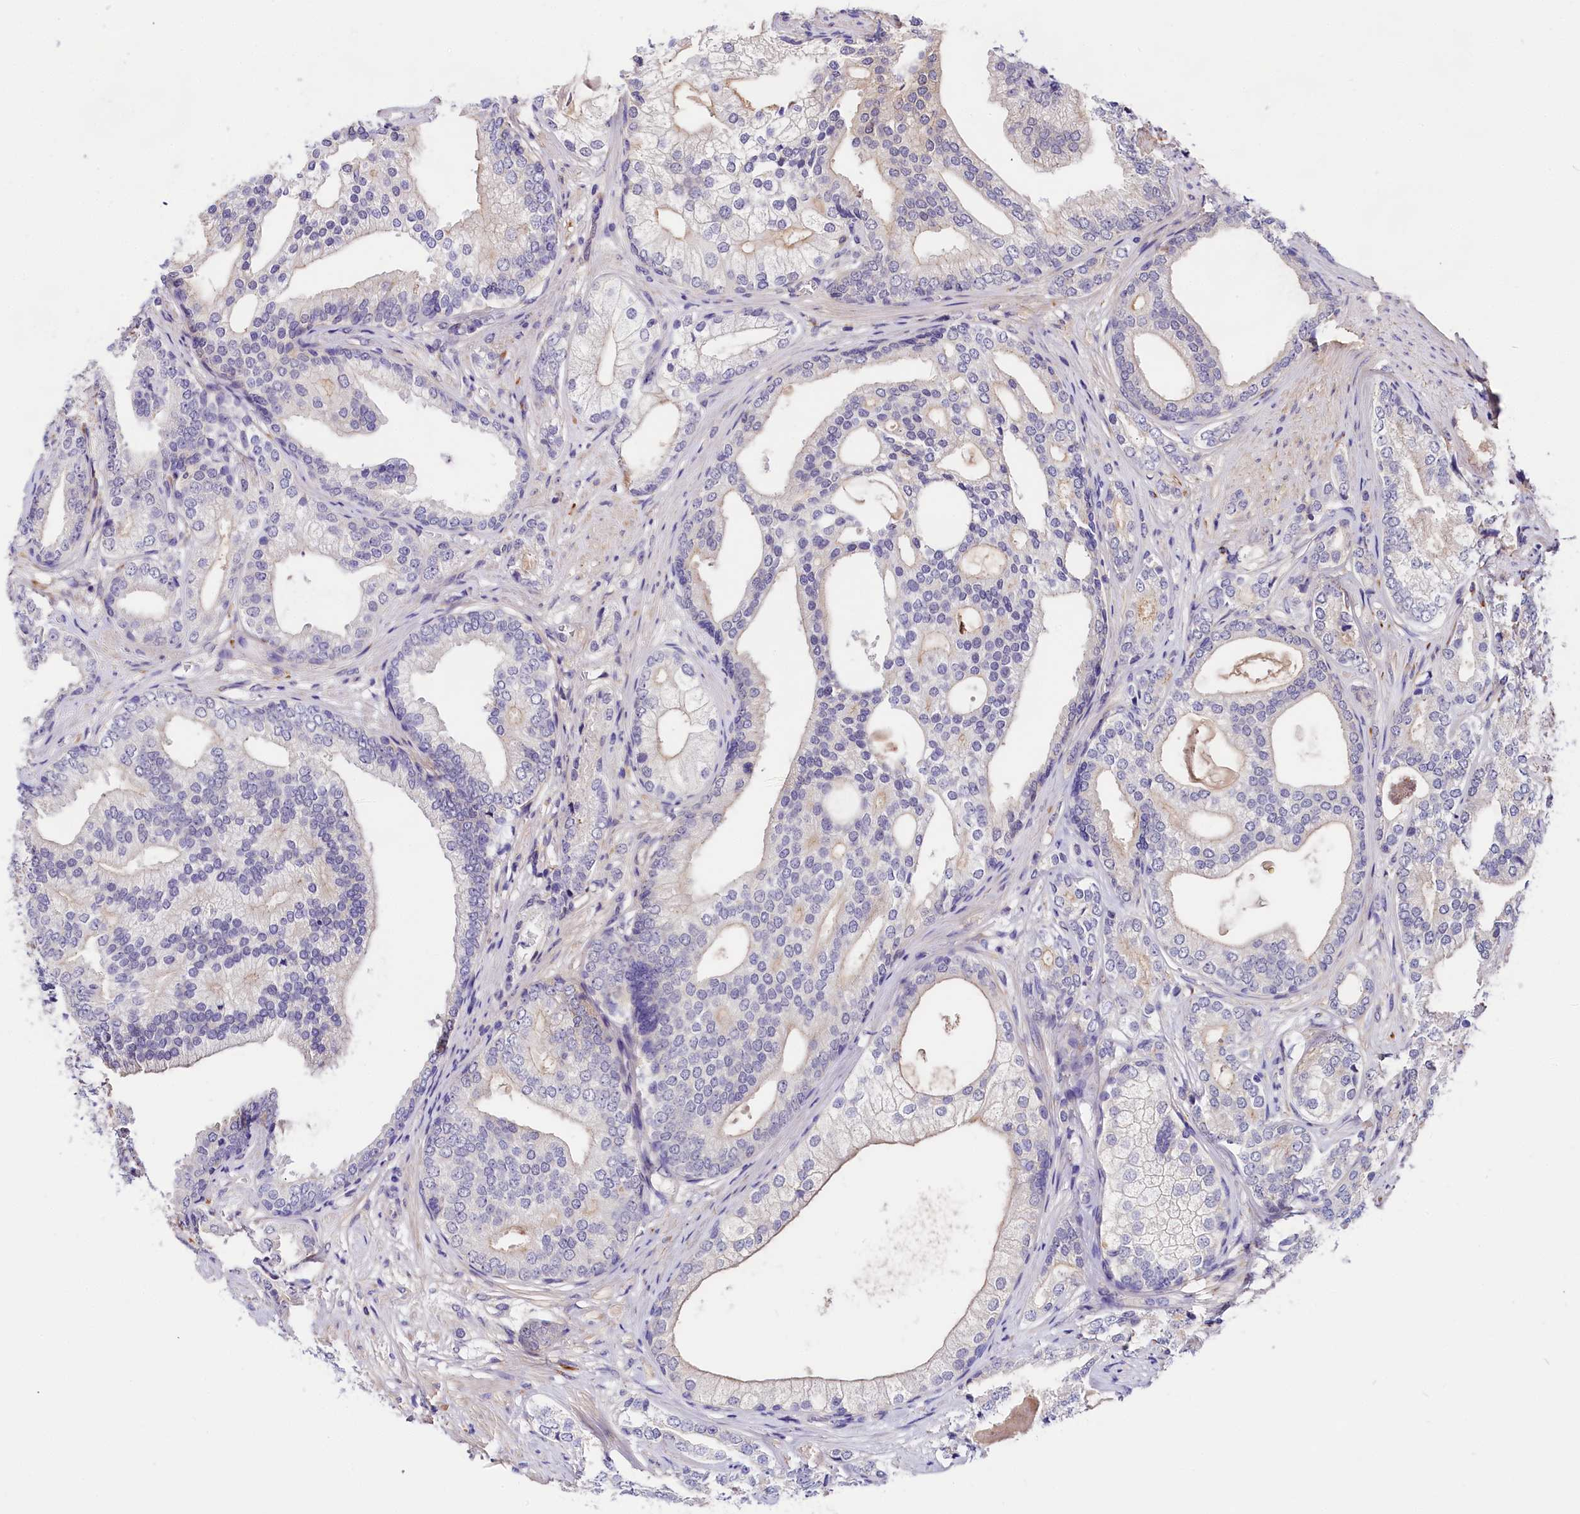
{"staining": {"intensity": "negative", "quantity": "none", "location": "none"}, "tissue": "prostate cancer", "cell_type": "Tumor cells", "image_type": "cancer", "snomed": [{"axis": "morphology", "description": "Adenocarcinoma, High grade"}, {"axis": "topography", "description": "Prostate"}], "caption": "This micrograph is of prostate cancer (adenocarcinoma (high-grade)) stained with immunohistochemistry to label a protein in brown with the nuclei are counter-stained blue. There is no staining in tumor cells.", "gene": "OAS3", "patient": {"sex": "male", "age": 60}}